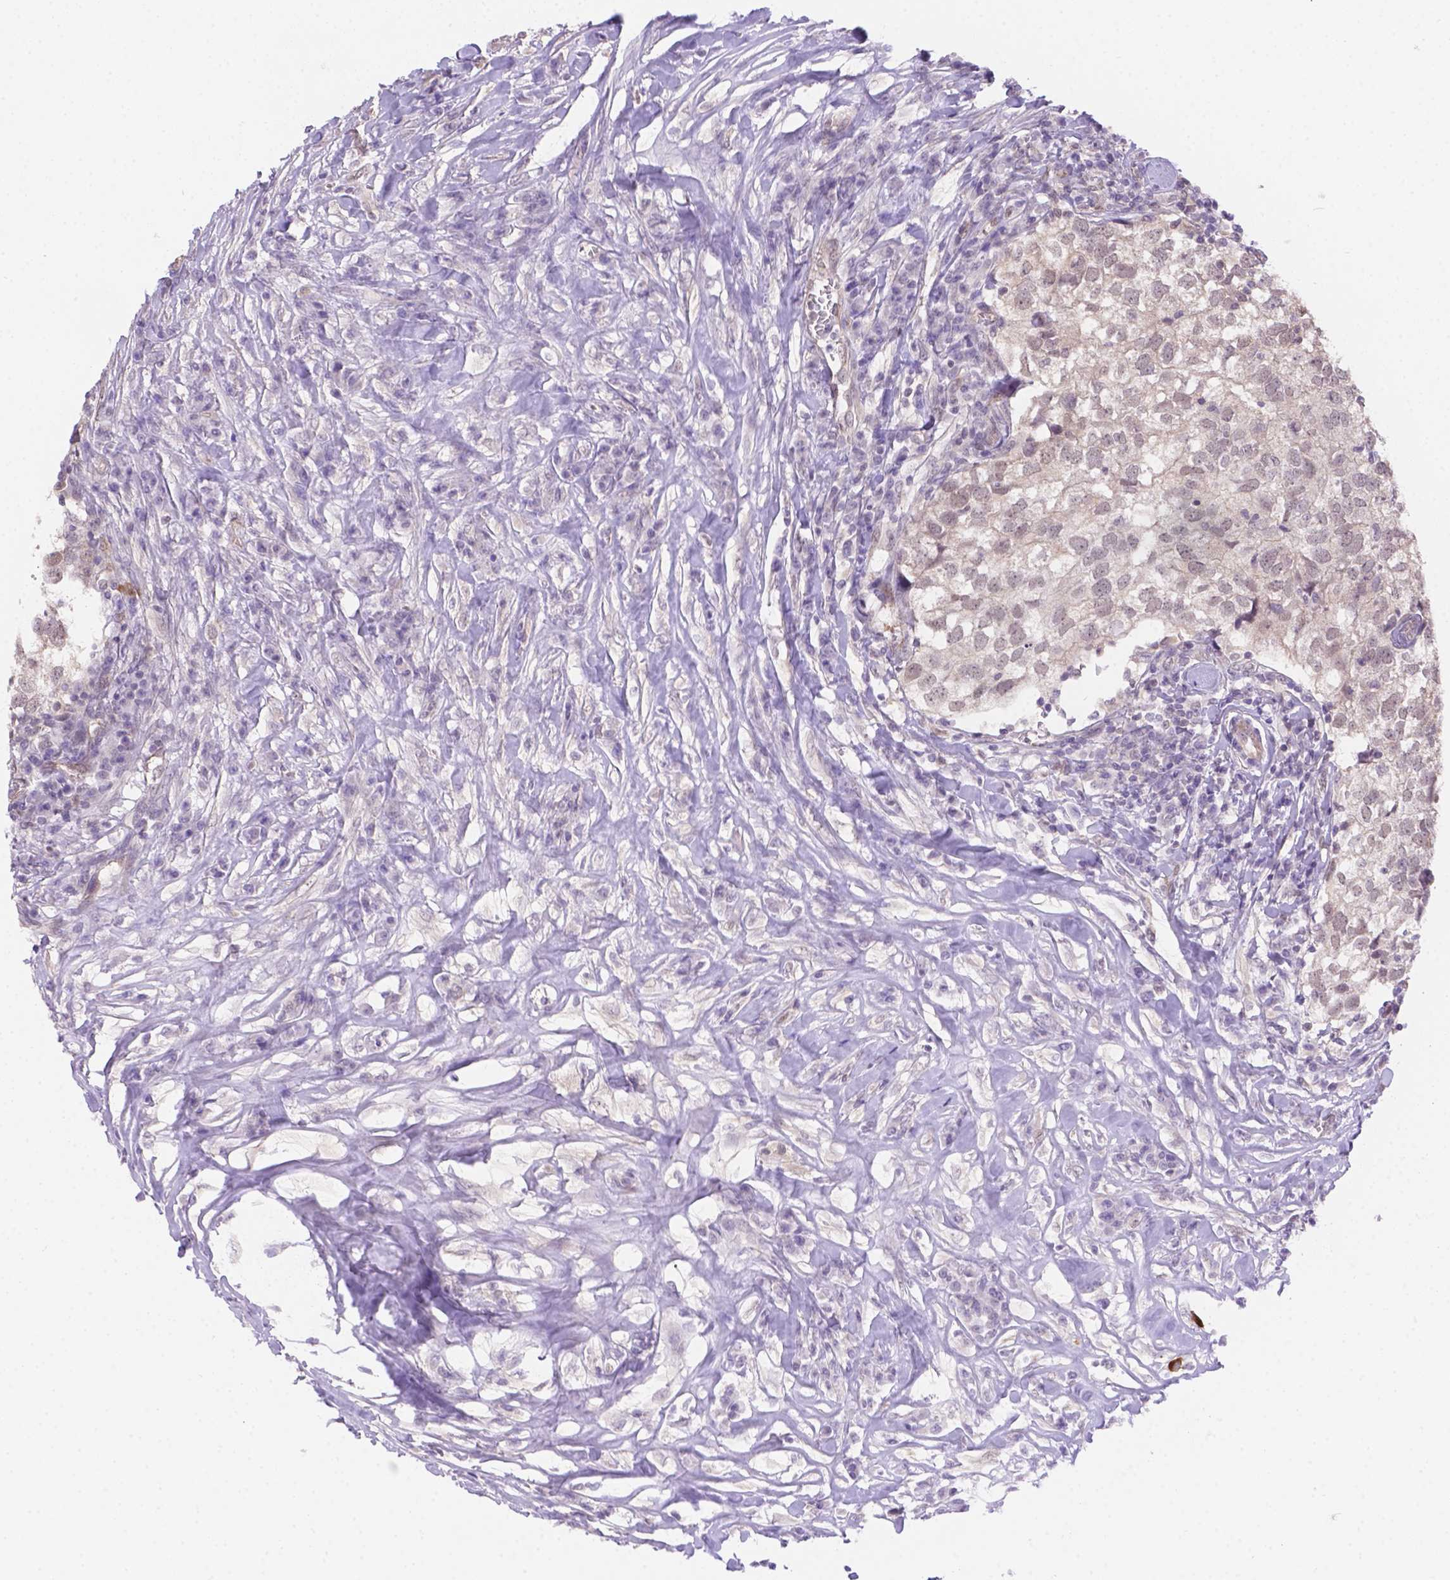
{"staining": {"intensity": "negative", "quantity": "none", "location": "none"}, "tissue": "breast cancer", "cell_type": "Tumor cells", "image_type": "cancer", "snomed": [{"axis": "morphology", "description": "Duct carcinoma"}, {"axis": "topography", "description": "Breast"}], "caption": "High magnification brightfield microscopy of intraductal carcinoma (breast) stained with DAB (brown) and counterstained with hematoxylin (blue): tumor cells show no significant positivity.", "gene": "NXPE2", "patient": {"sex": "female", "age": 30}}